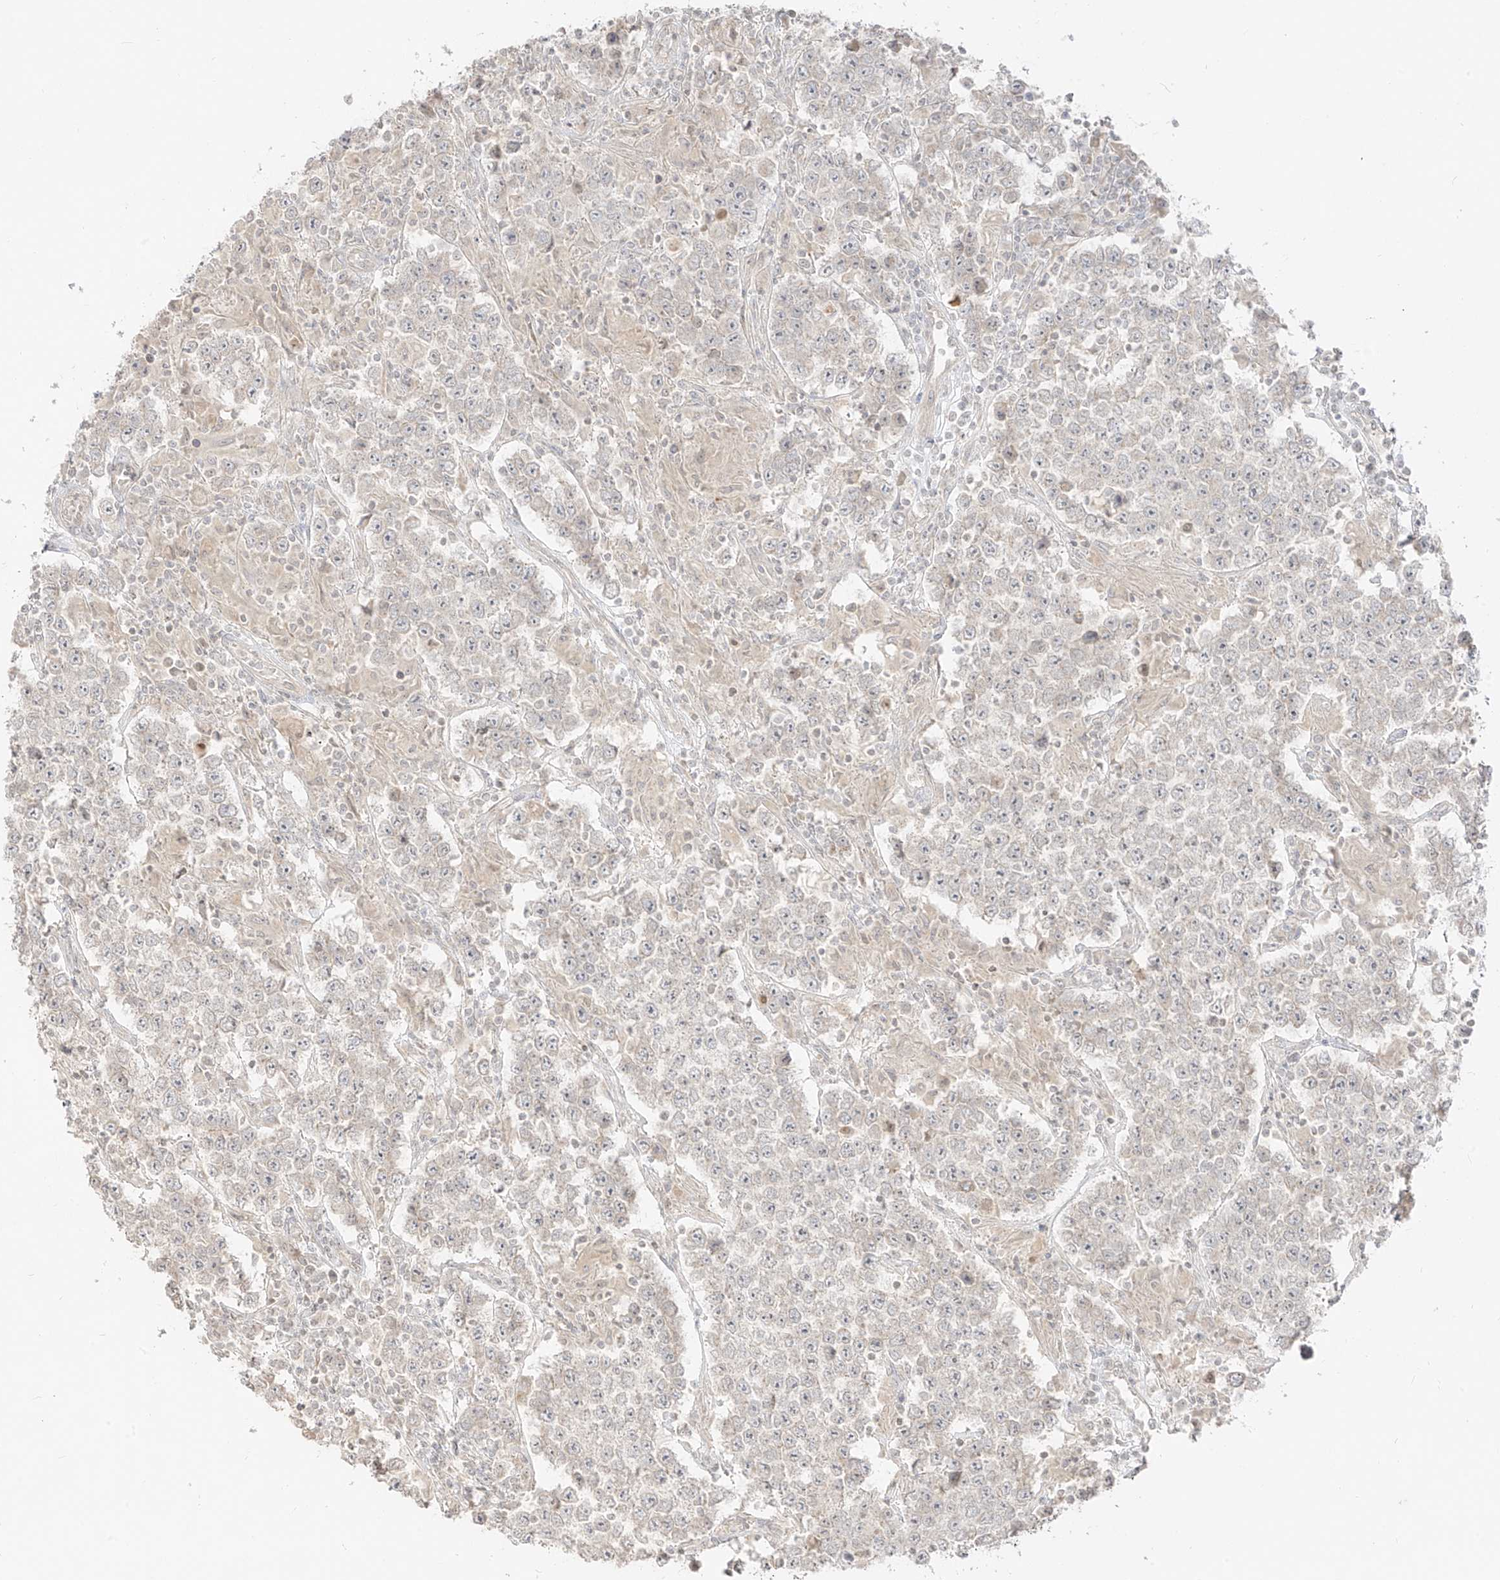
{"staining": {"intensity": "negative", "quantity": "none", "location": "none"}, "tissue": "testis cancer", "cell_type": "Tumor cells", "image_type": "cancer", "snomed": [{"axis": "morphology", "description": "Normal tissue, NOS"}, {"axis": "morphology", "description": "Urothelial carcinoma, High grade"}, {"axis": "morphology", "description": "Seminoma, NOS"}, {"axis": "morphology", "description": "Carcinoma, Embryonal, NOS"}, {"axis": "topography", "description": "Urinary bladder"}, {"axis": "topography", "description": "Testis"}], "caption": "Tumor cells are negative for brown protein staining in testis cancer (seminoma).", "gene": "LIPT1", "patient": {"sex": "male", "age": 41}}